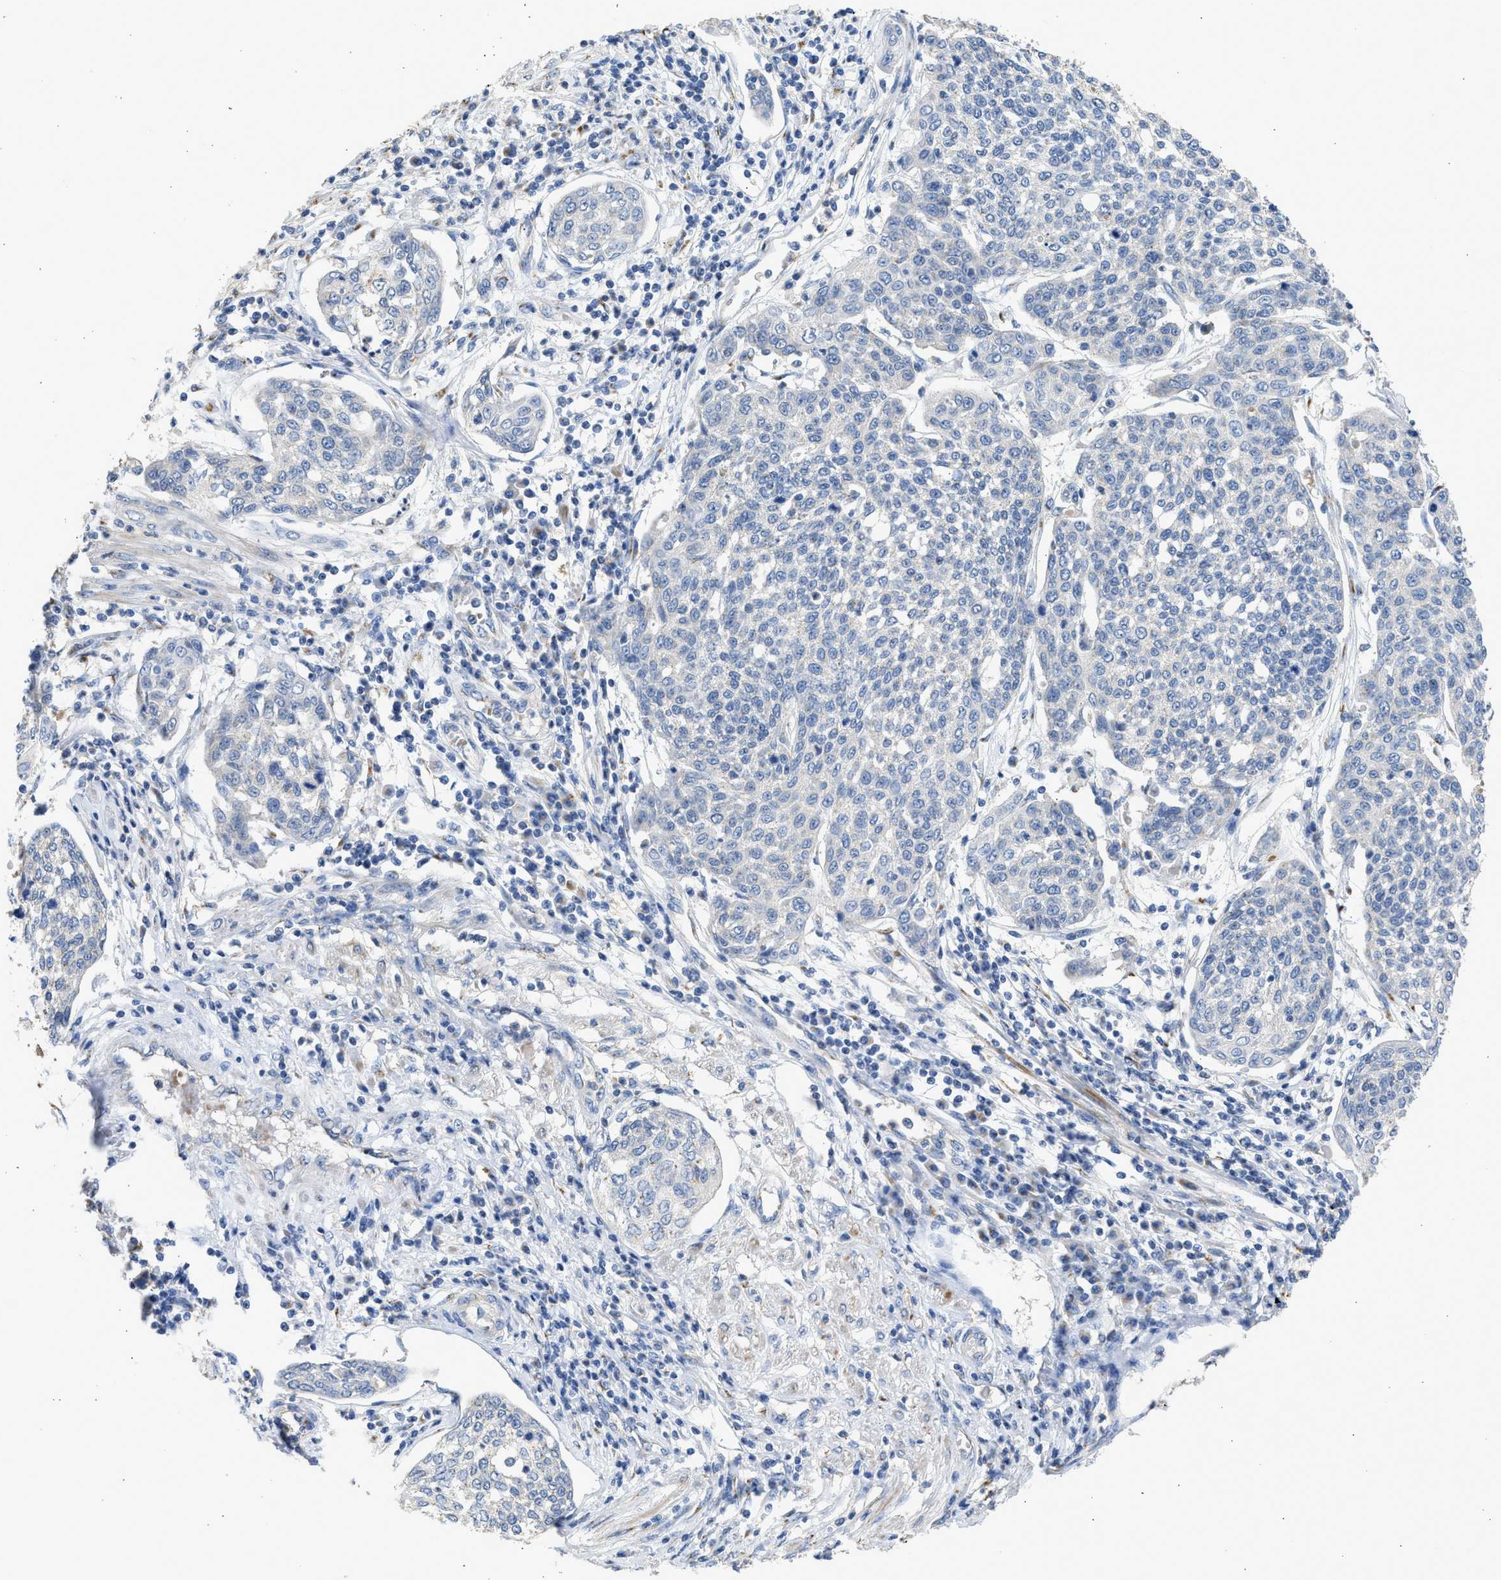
{"staining": {"intensity": "negative", "quantity": "none", "location": "none"}, "tissue": "cervical cancer", "cell_type": "Tumor cells", "image_type": "cancer", "snomed": [{"axis": "morphology", "description": "Squamous cell carcinoma, NOS"}, {"axis": "topography", "description": "Cervix"}], "caption": "Immunohistochemical staining of human cervical cancer (squamous cell carcinoma) shows no significant positivity in tumor cells.", "gene": "IPO8", "patient": {"sex": "female", "age": 34}}